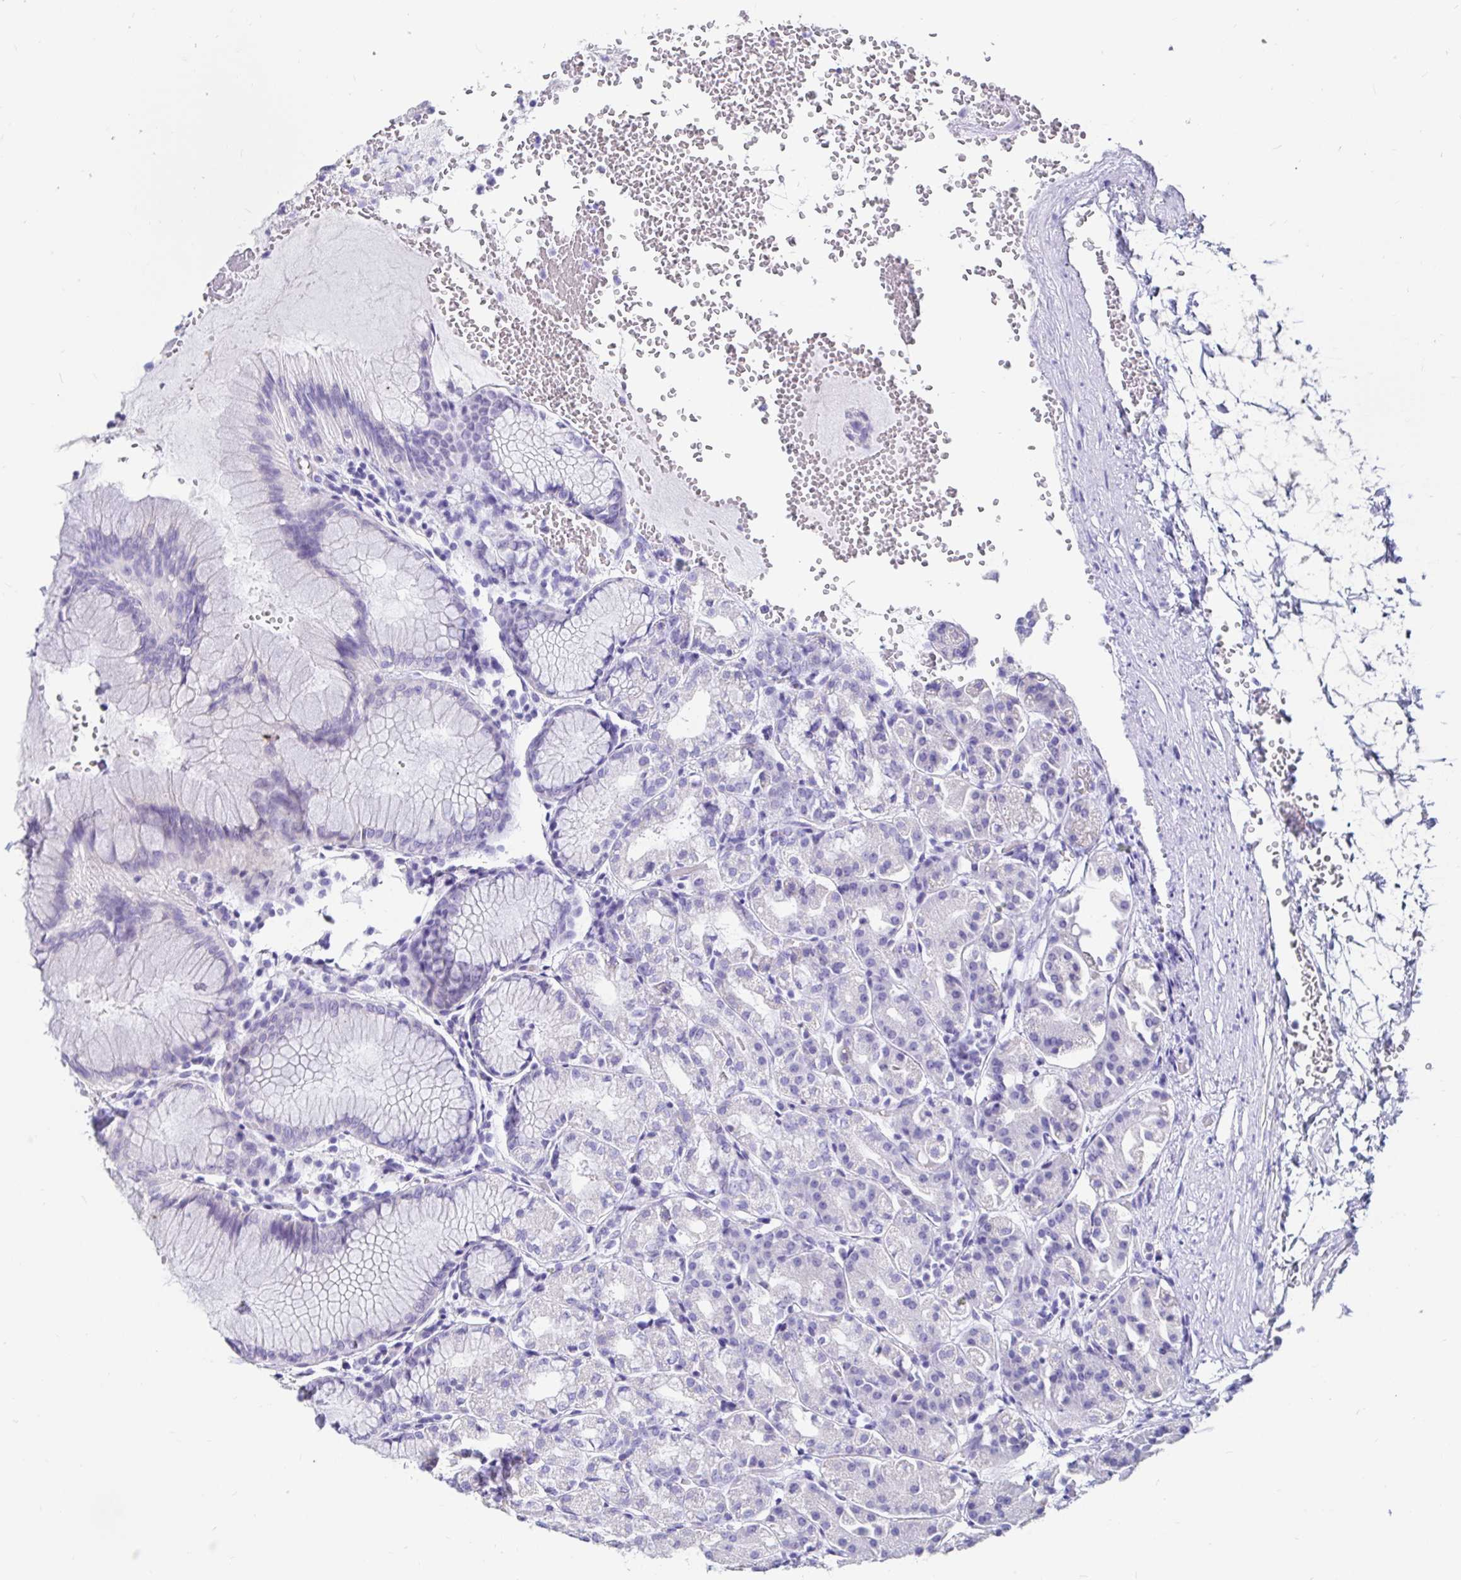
{"staining": {"intensity": "negative", "quantity": "none", "location": "none"}, "tissue": "stomach", "cell_type": "Glandular cells", "image_type": "normal", "snomed": [{"axis": "morphology", "description": "Normal tissue, NOS"}, {"axis": "topography", "description": "Stomach"}], "caption": "DAB immunohistochemical staining of benign human stomach demonstrates no significant positivity in glandular cells.", "gene": "ZPBP2", "patient": {"sex": "female", "age": 57}}